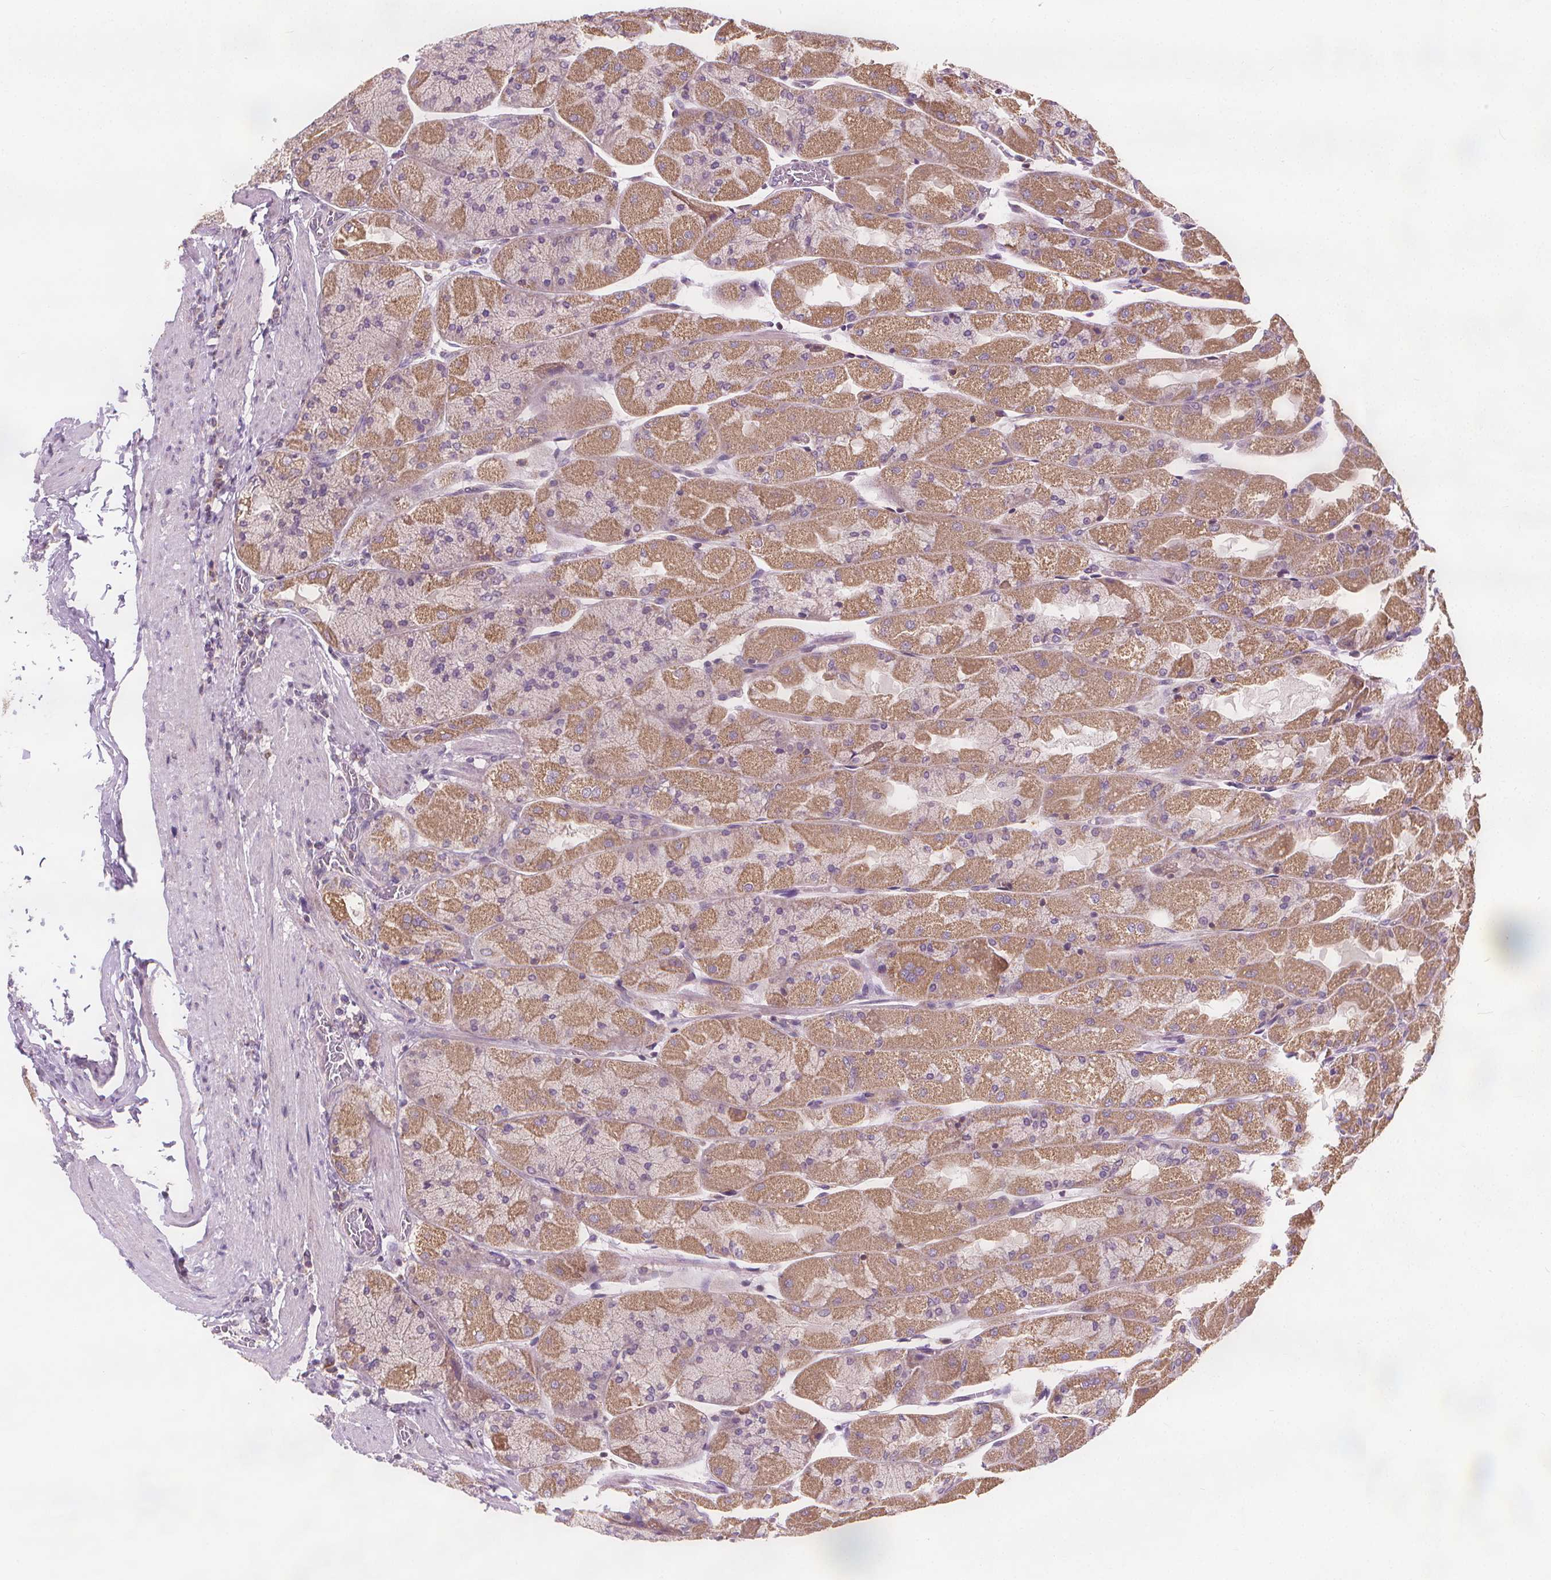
{"staining": {"intensity": "moderate", "quantity": ">75%", "location": "cytoplasmic/membranous"}, "tissue": "stomach", "cell_type": "Glandular cells", "image_type": "normal", "snomed": [{"axis": "morphology", "description": "Normal tissue, NOS"}, {"axis": "topography", "description": "Stomach"}], "caption": "DAB (3,3'-diaminobenzidine) immunohistochemical staining of normal stomach reveals moderate cytoplasmic/membranous protein staining in approximately >75% of glandular cells. (Stains: DAB (3,3'-diaminobenzidine) in brown, nuclei in blue, Microscopy: brightfield microscopy at high magnification).", "gene": "RAB20", "patient": {"sex": "female", "age": 61}}